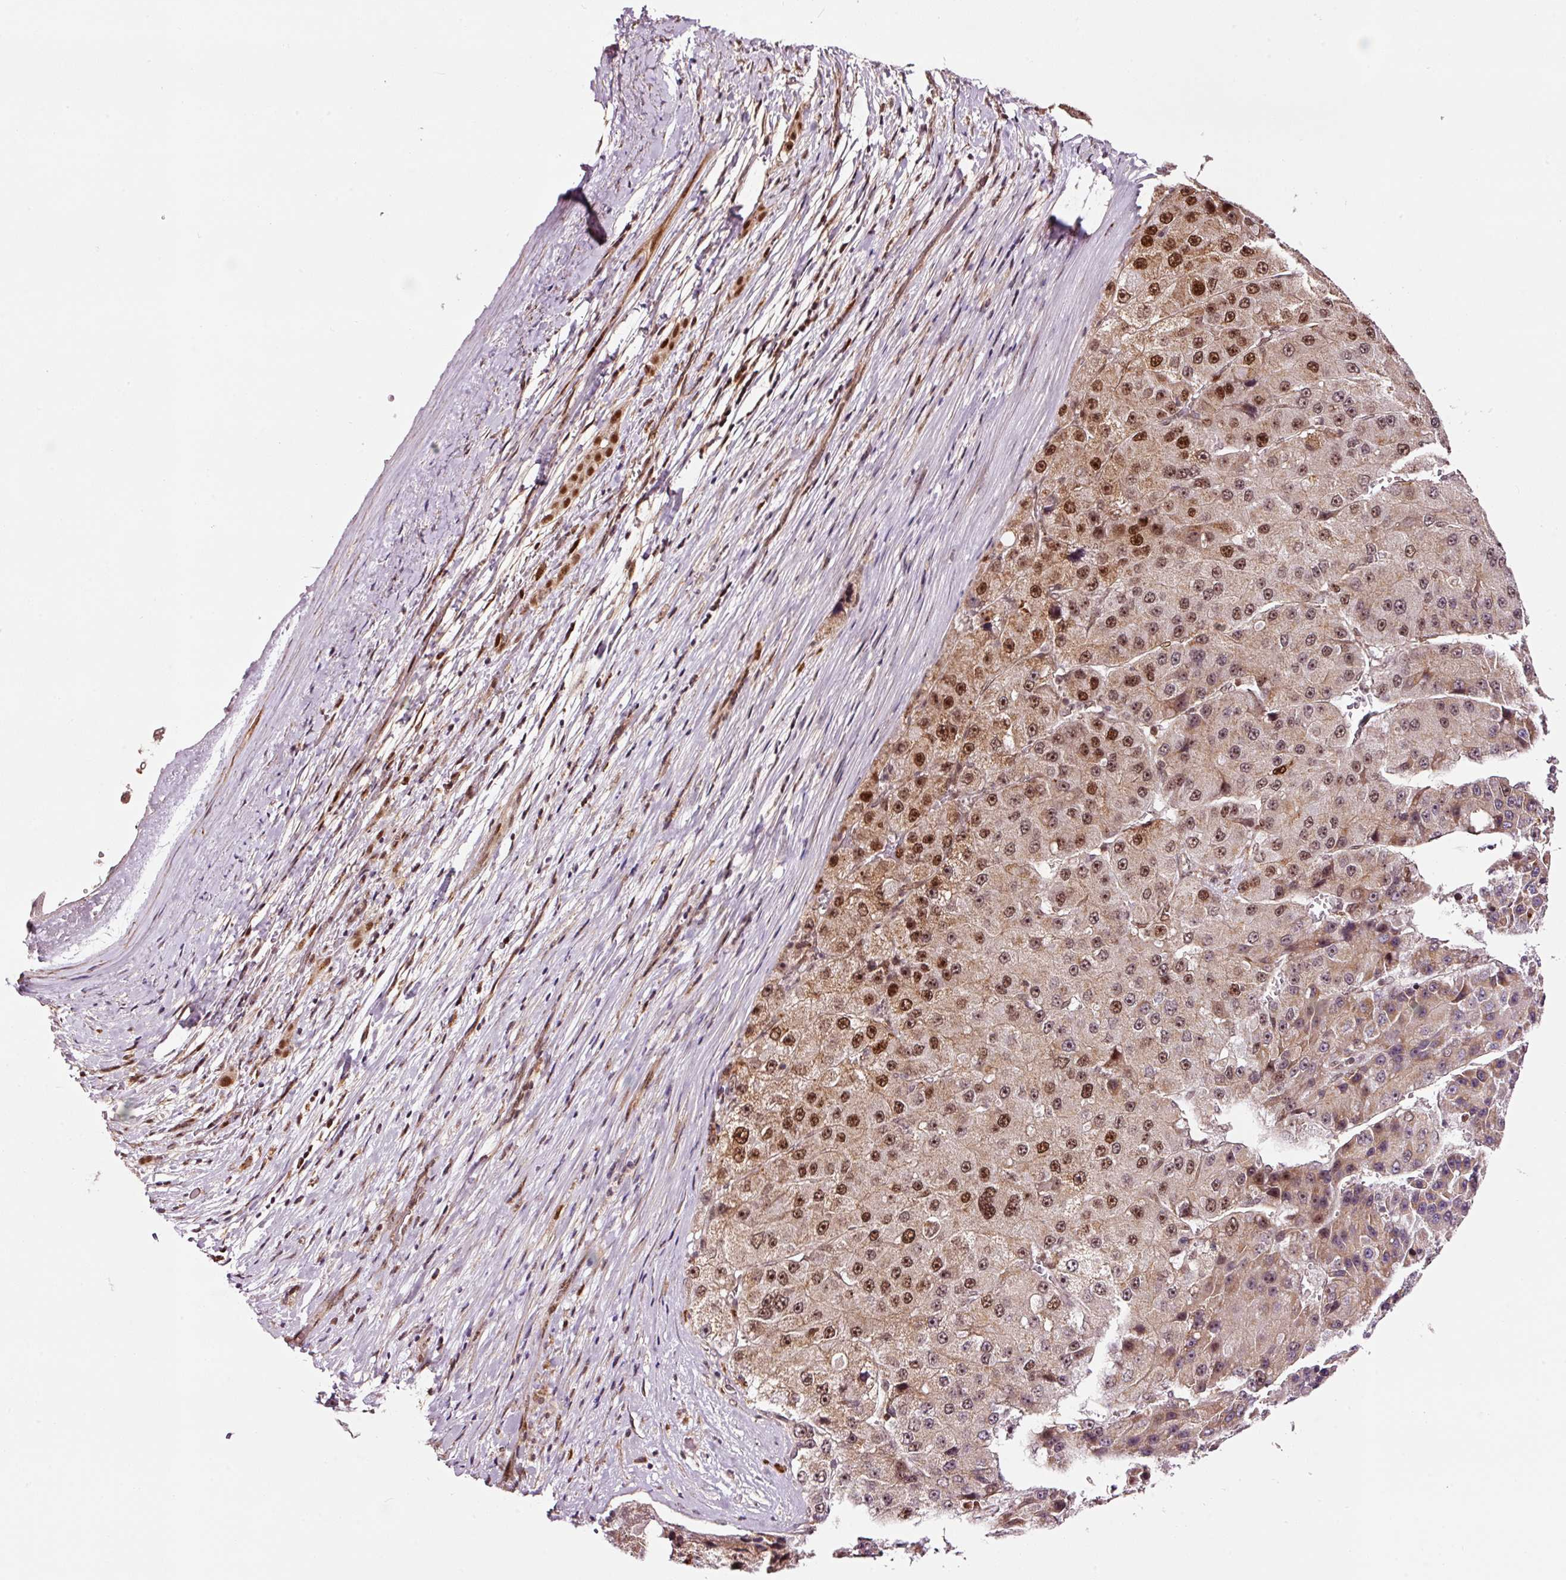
{"staining": {"intensity": "moderate", "quantity": ">75%", "location": "nuclear"}, "tissue": "liver cancer", "cell_type": "Tumor cells", "image_type": "cancer", "snomed": [{"axis": "morphology", "description": "Carcinoma, Hepatocellular, NOS"}, {"axis": "topography", "description": "Liver"}], "caption": "Liver cancer tissue exhibits moderate nuclear staining in approximately >75% of tumor cells", "gene": "RFC4", "patient": {"sex": "female", "age": 73}}